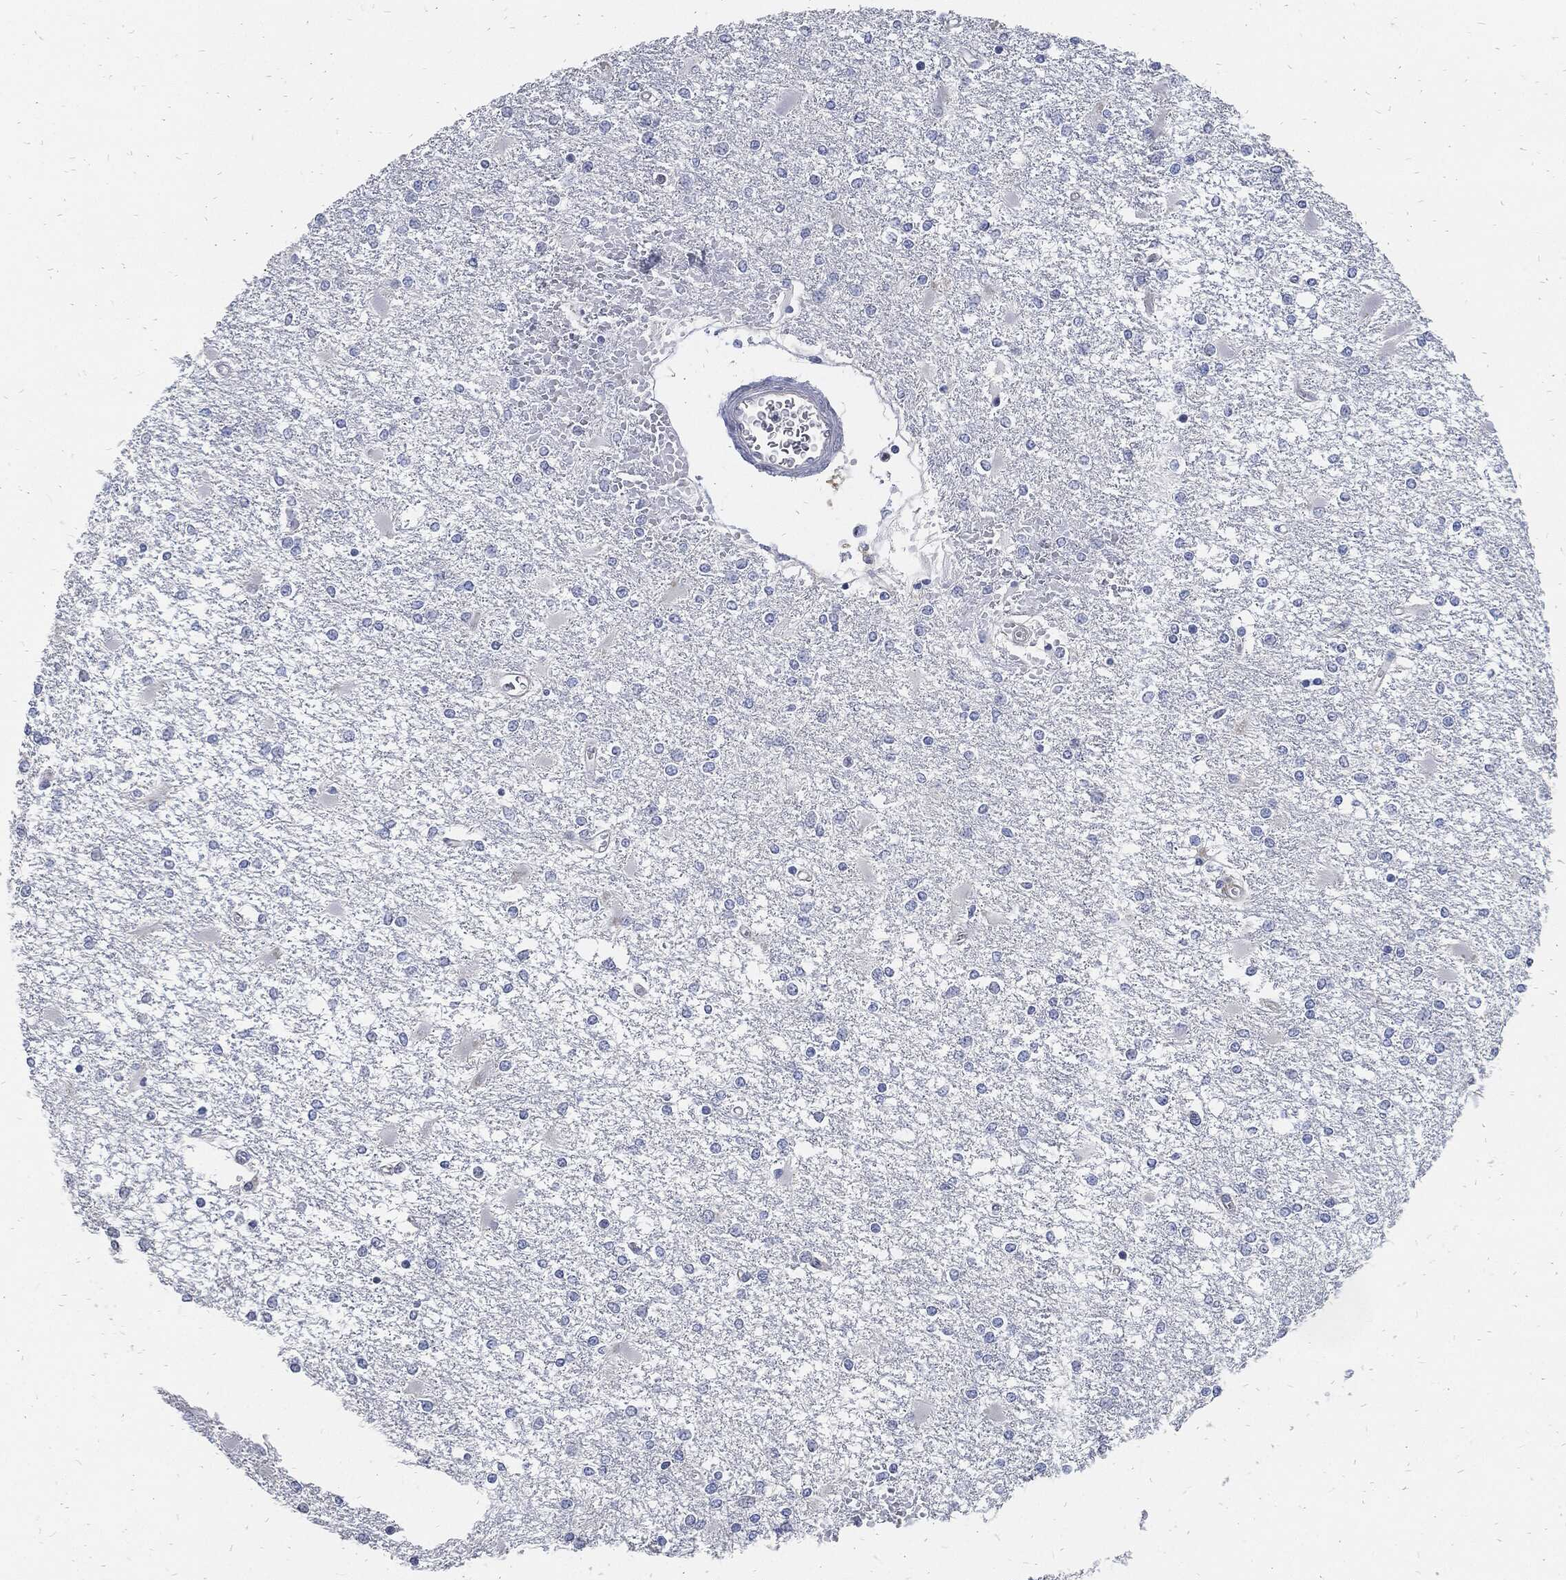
{"staining": {"intensity": "negative", "quantity": "none", "location": "none"}, "tissue": "glioma", "cell_type": "Tumor cells", "image_type": "cancer", "snomed": [{"axis": "morphology", "description": "Glioma, malignant, High grade"}, {"axis": "topography", "description": "Cerebral cortex"}], "caption": "Malignant glioma (high-grade) was stained to show a protein in brown. There is no significant staining in tumor cells.", "gene": "MKI67", "patient": {"sex": "male", "age": 79}}